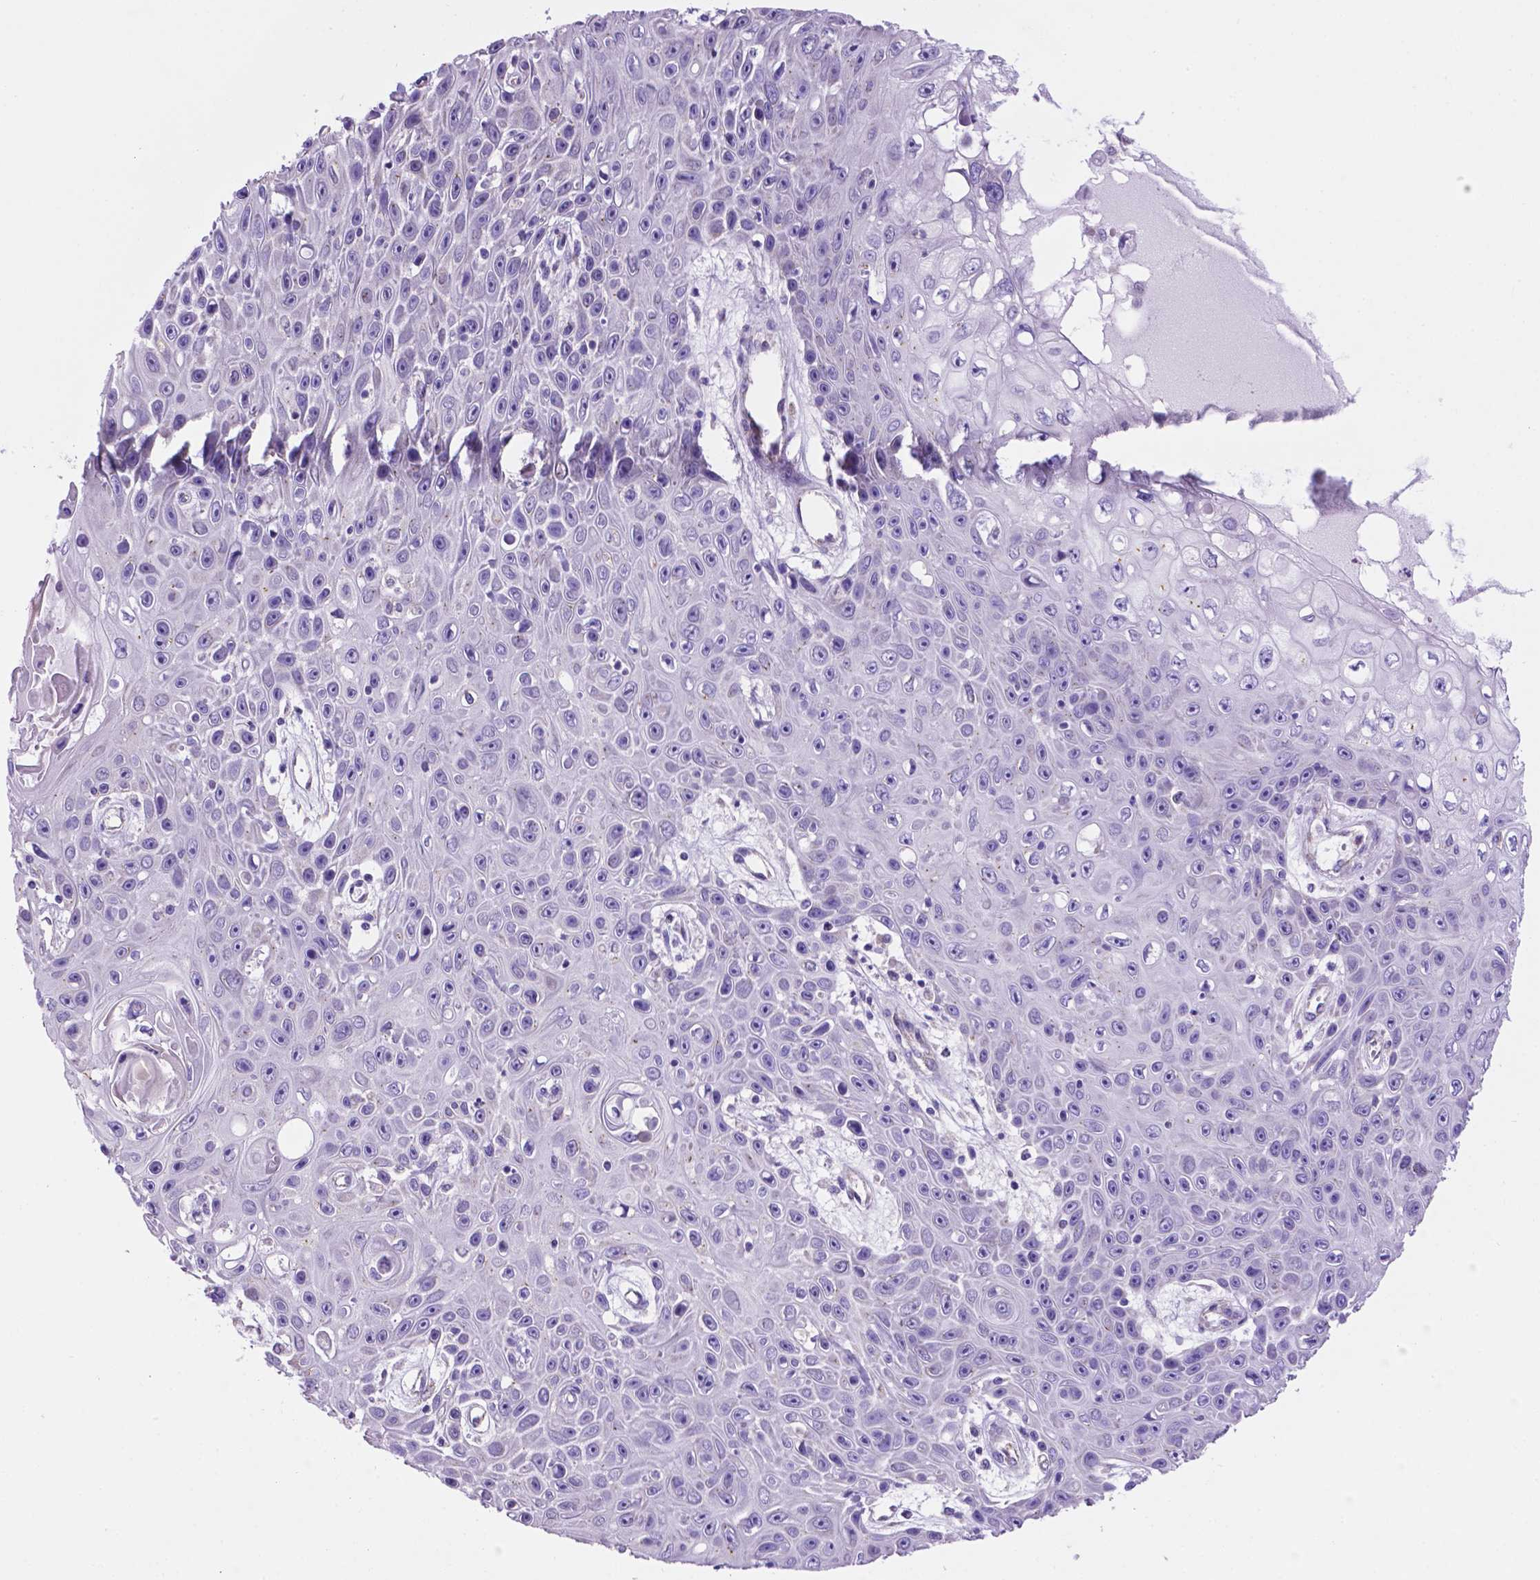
{"staining": {"intensity": "negative", "quantity": "none", "location": "none"}, "tissue": "skin cancer", "cell_type": "Tumor cells", "image_type": "cancer", "snomed": [{"axis": "morphology", "description": "Squamous cell carcinoma, NOS"}, {"axis": "topography", "description": "Skin"}], "caption": "An immunohistochemistry (IHC) photomicrograph of squamous cell carcinoma (skin) is shown. There is no staining in tumor cells of squamous cell carcinoma (skin).", "gene": "TMEM121B", "patient": {"sex": "male", "age": 82}}